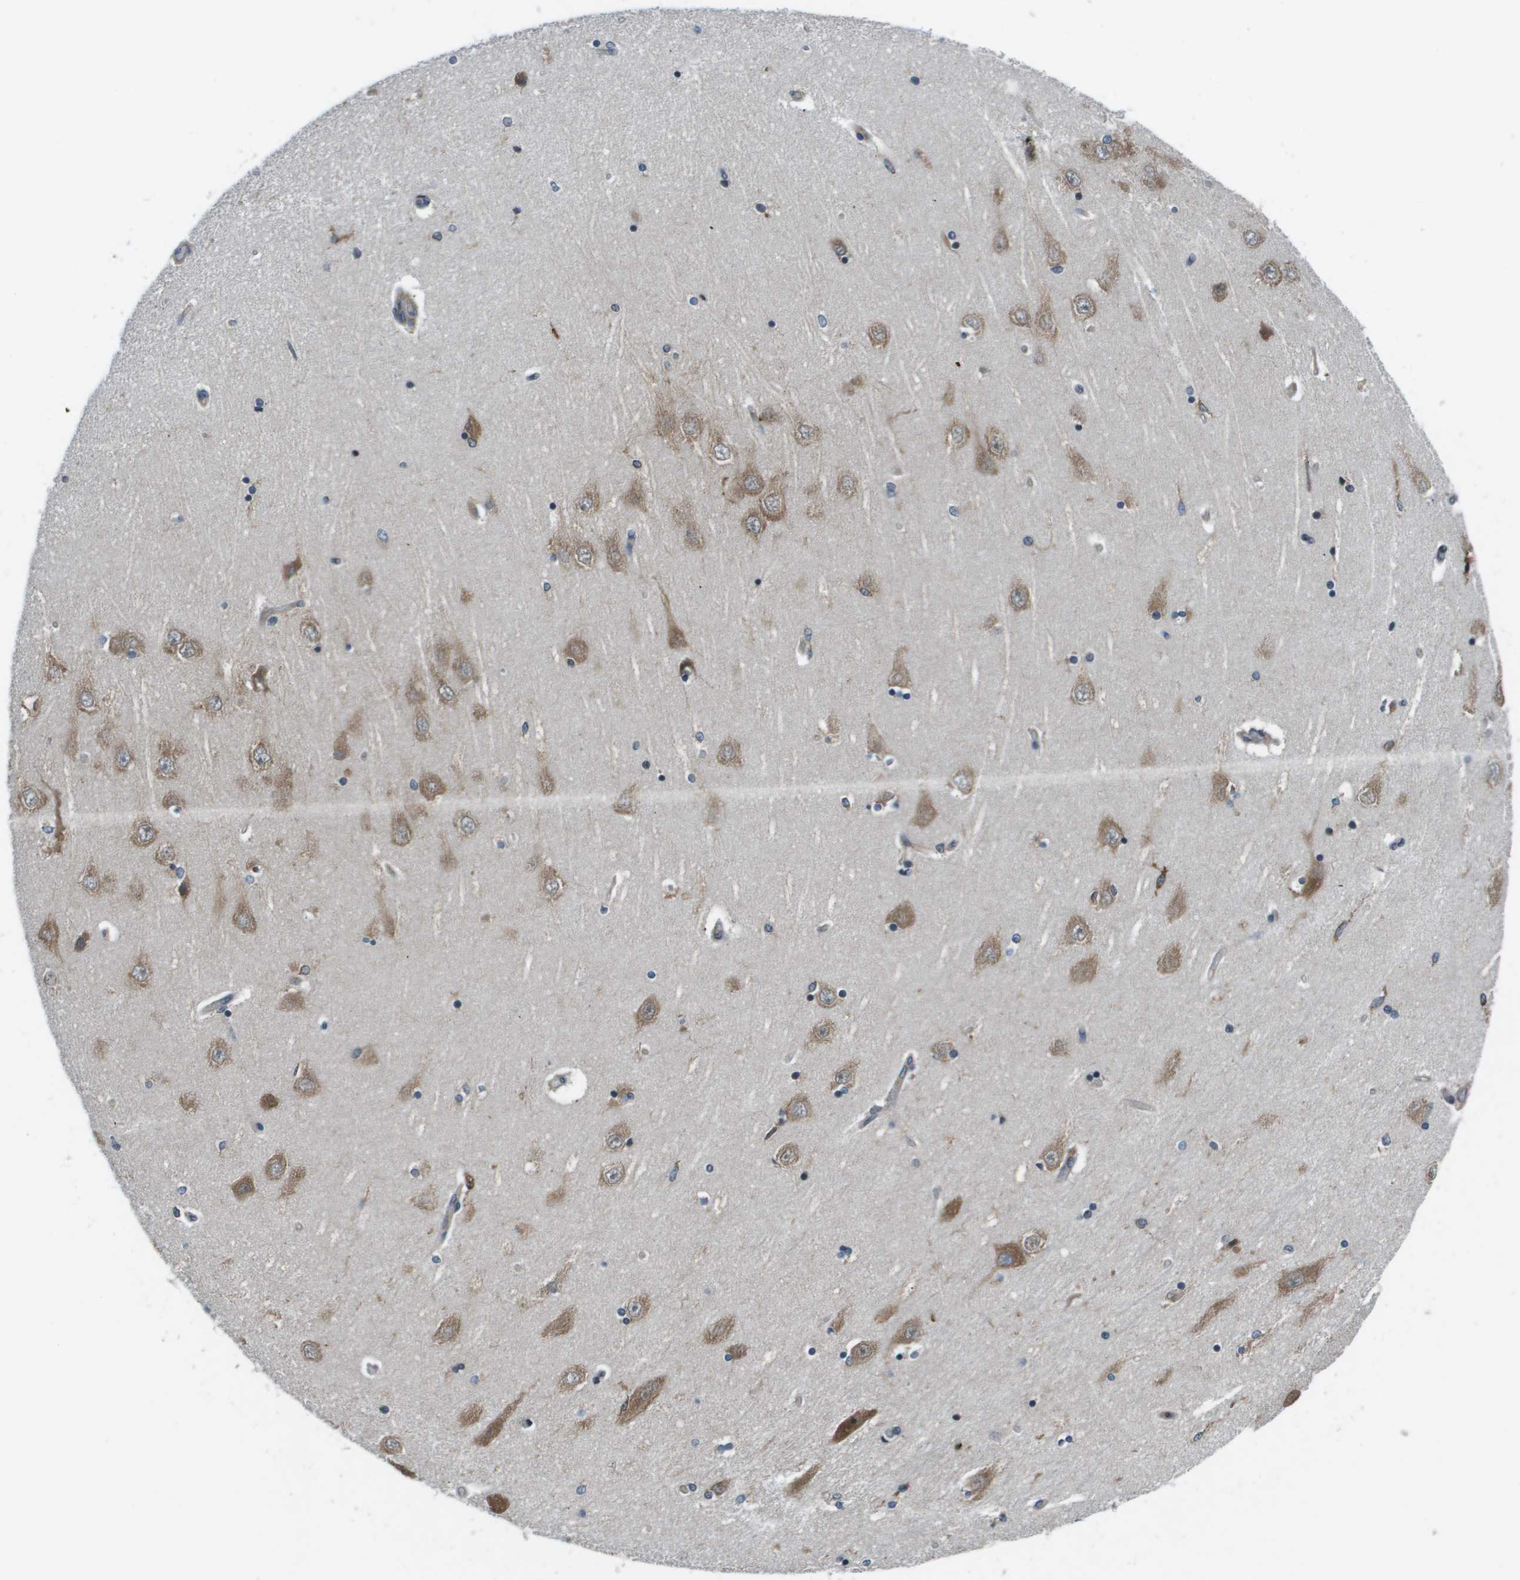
{"staining": {"intensity": "moderate", "quantity": "25%-75%", "location": "cytoplasmic/membranous"}, "tissue": "hippocampus", "cell_type": "Glial cells", "image_type": "normal", "snomed": [{"axis": "morphology", "description": "Normal tissue, NOS"}, {"axis": "topography", "description": "Hippocampus"}], "caption": "The micrograph exhibits staining of unremarkable hippocampus, revealing moderate cytoplasmic/membranous protein staining (brown color) within glial cells. The protein is shown in brown color, while the nuclei are stained blue.", "gene": "EIF3B", "patient": {"sex": "female", "age": 54}}